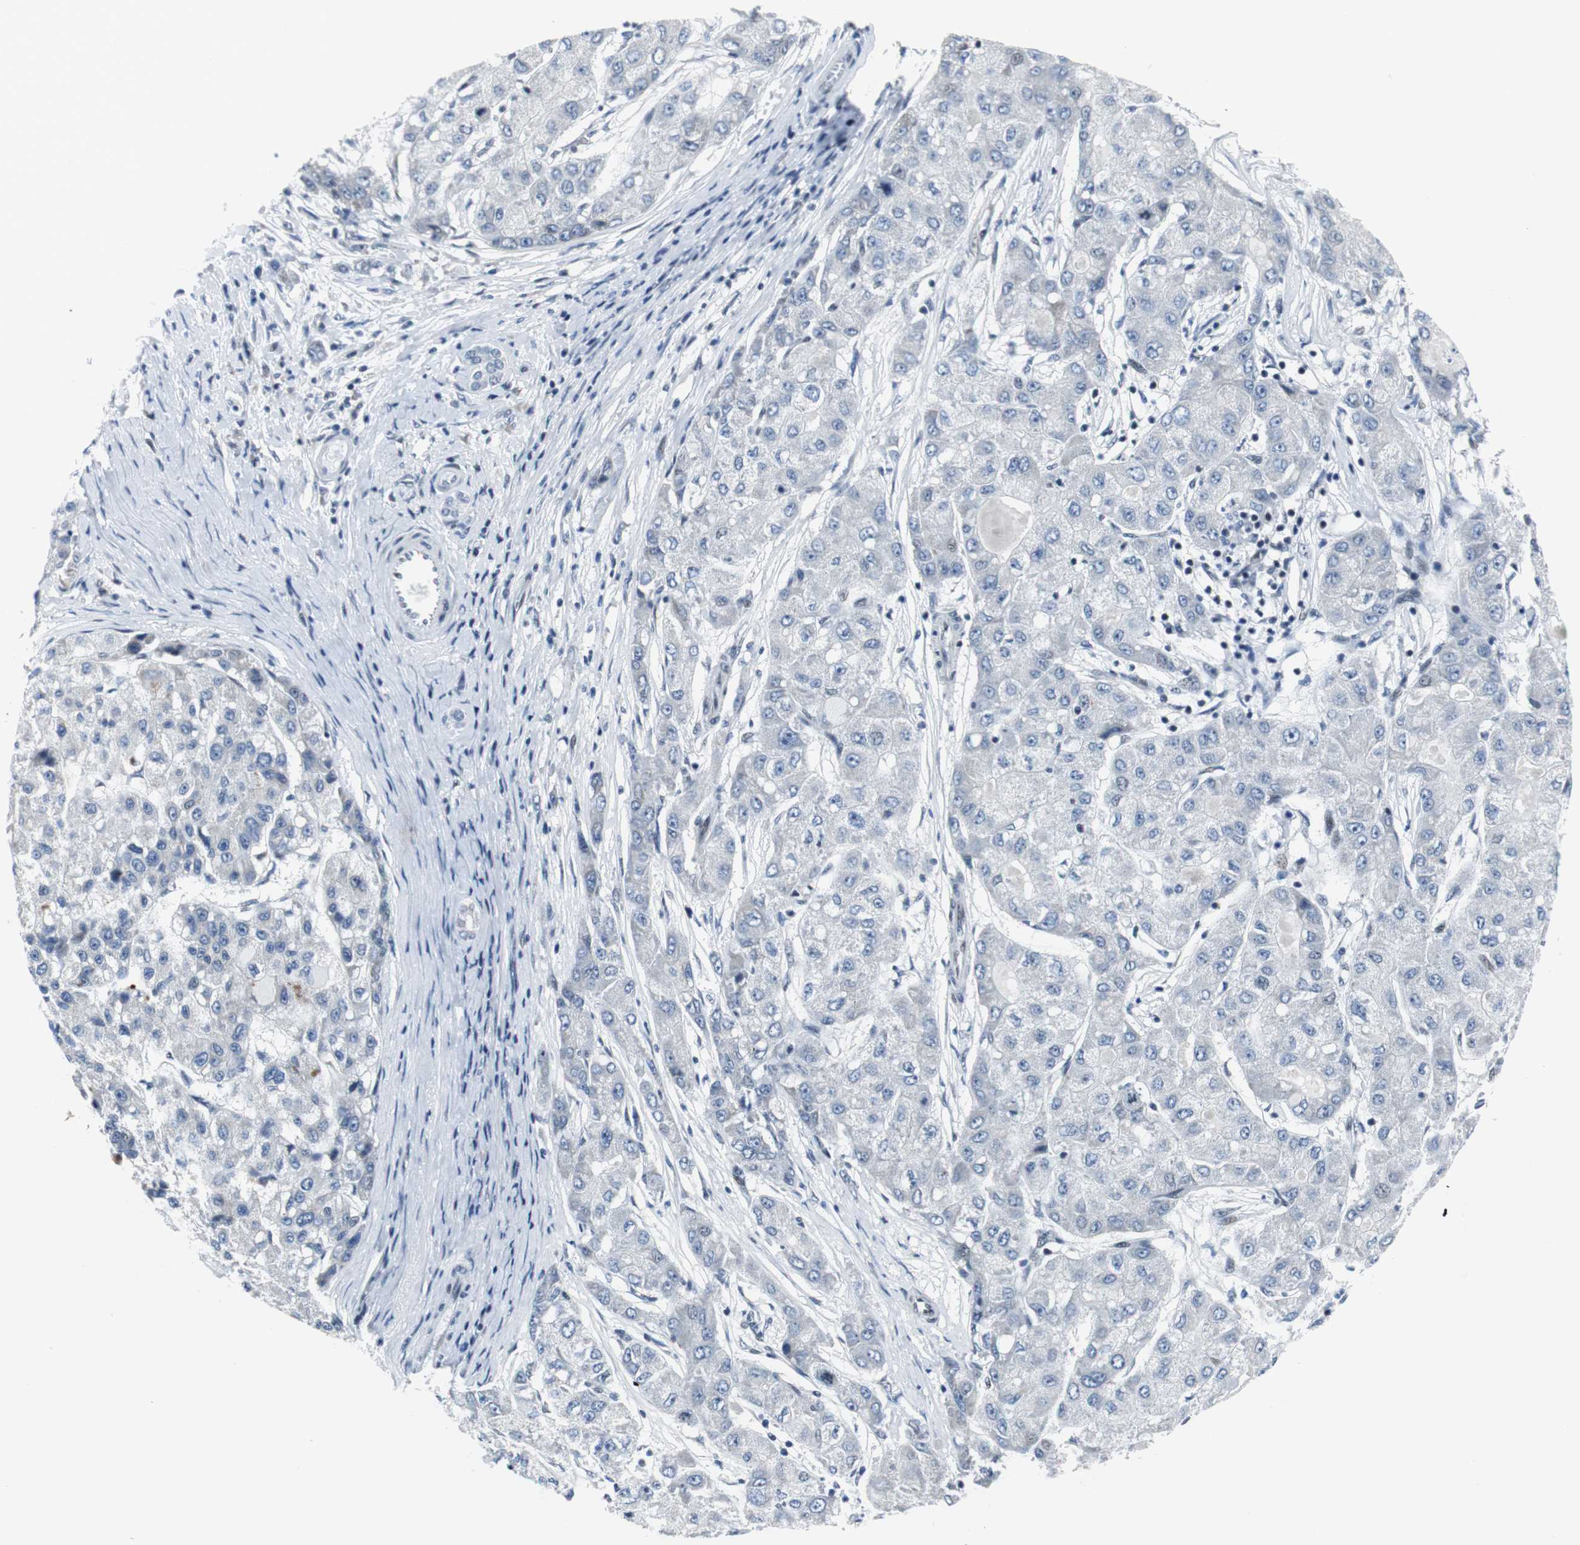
{"staining": {"intensity": "negative", "quantity": "none", "location": "none"}, "tissue": "liver cancer", "cell_type": "Tumor cells", "image_type": "cancer", "snomed": [{"axis": "morphology", "description": "Carcinoma, Hepatocellular, NOS"}, {"axis": "topography", "description": "Liver"}], "caption": "Immunohistochemistry (IHC) of human liver cancer (hepatocellular carcinoma) shows no staining in tumor cells. (Brightfield microscopy of DAB immunohistochemistry (IHC) at high magnification).", "gene": "MTA1", "patient": {"sex": "male", "age": 80}}